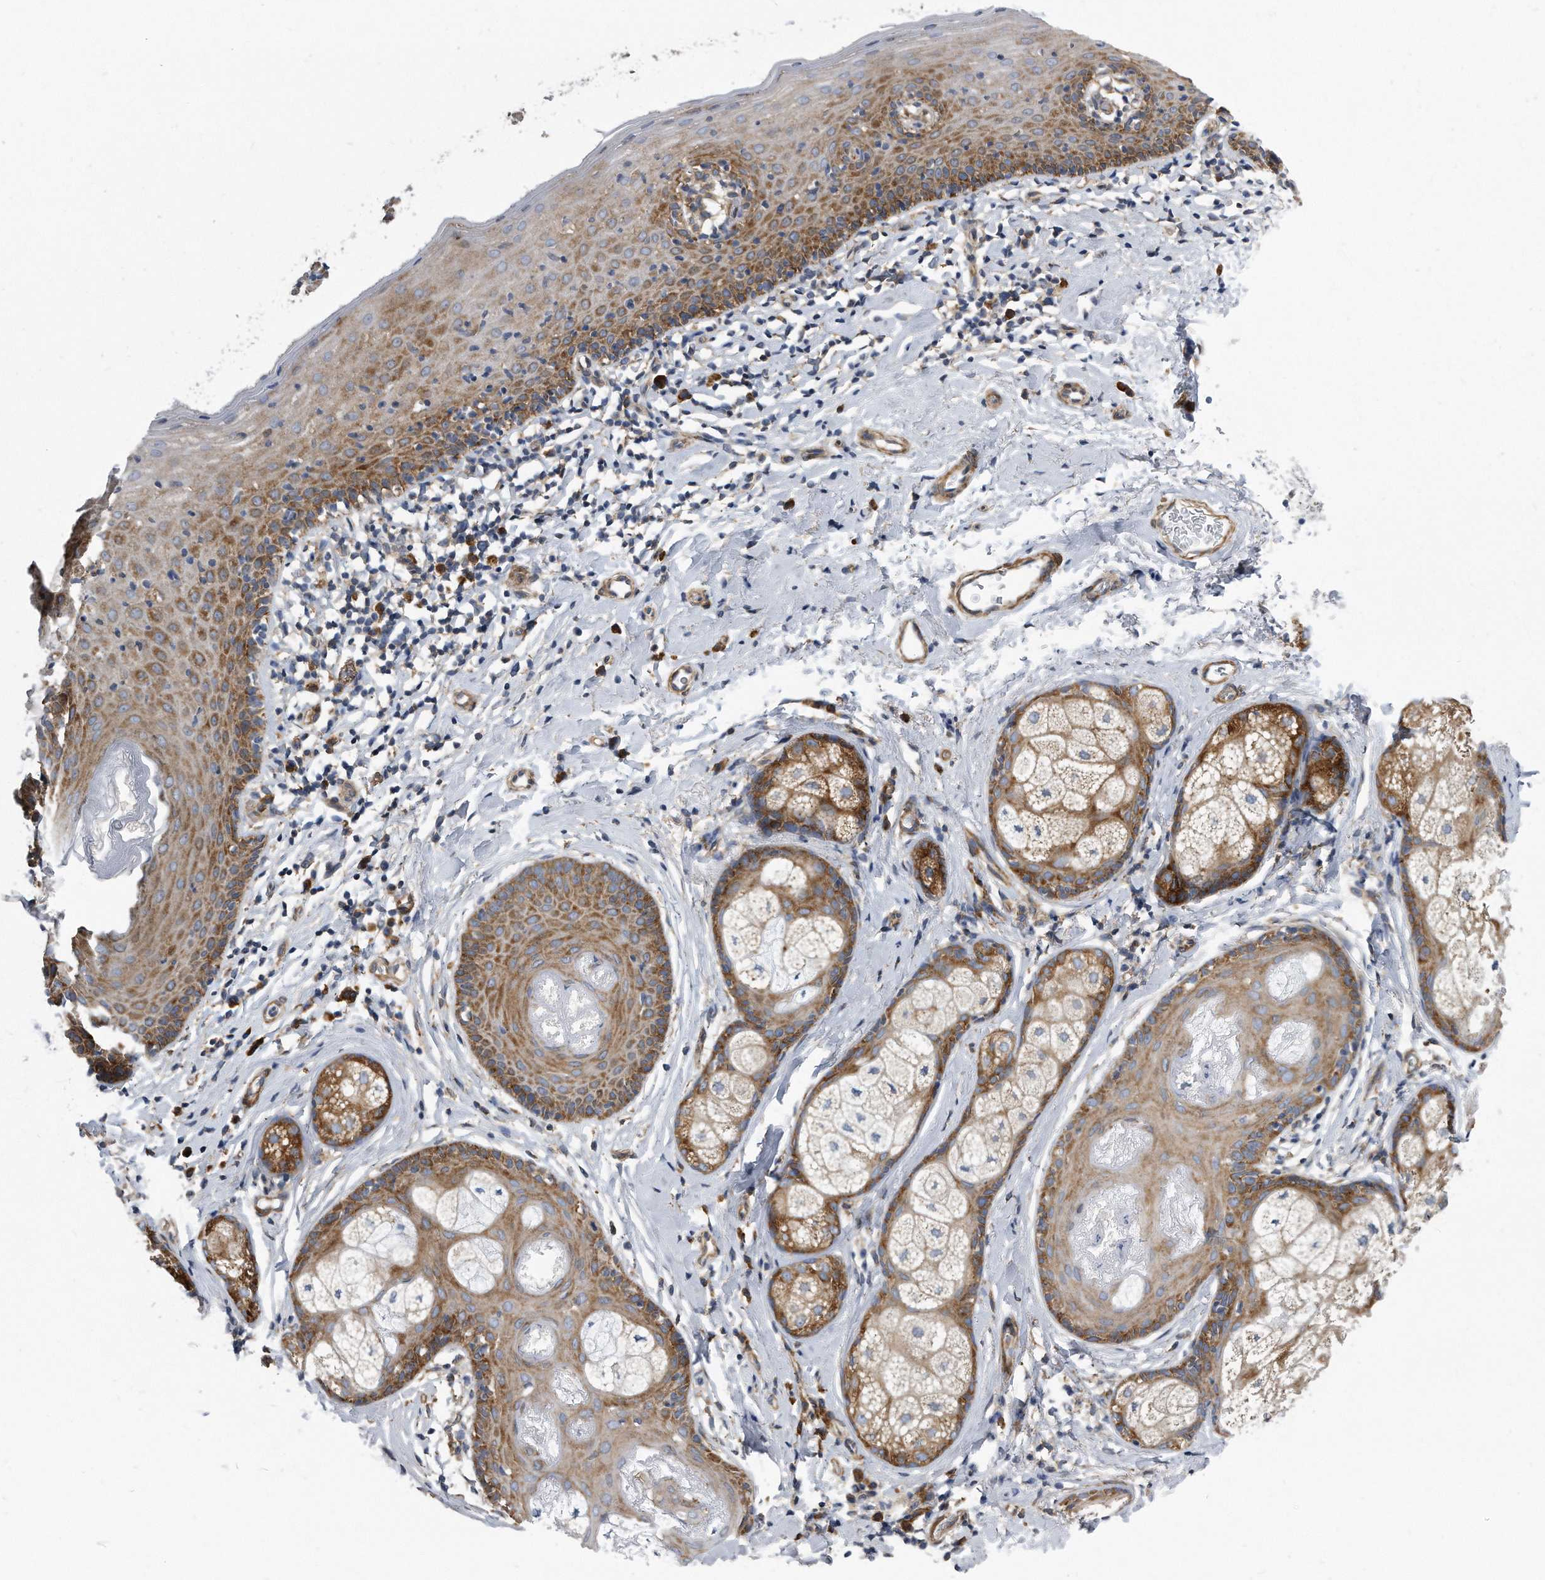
{"staining": {"intensity": "moderate", "quantity": ">75%", "location": "cytoplasmic/membranous"}, "tissue": "skin", "cell_type": "Epidermal cells", "image_type": "normal", "snomed": [{"axis": "morphology", "description": "Normal tissue, NOS"}, {"axis": "topography", "description": "Vulva"}], "caption": "Skin stained with DAB (3,3'-diaminobenzidine) immunohistochemistry (IHC) exhibits medium levels of moderate cytoplasmic/membranous positivity in about >75% of epidermal cells. (IHC, brightfield microscopy, high magnification).", "gene": "EIF2B4", "patient": {"sex": "female", "age": 66}}